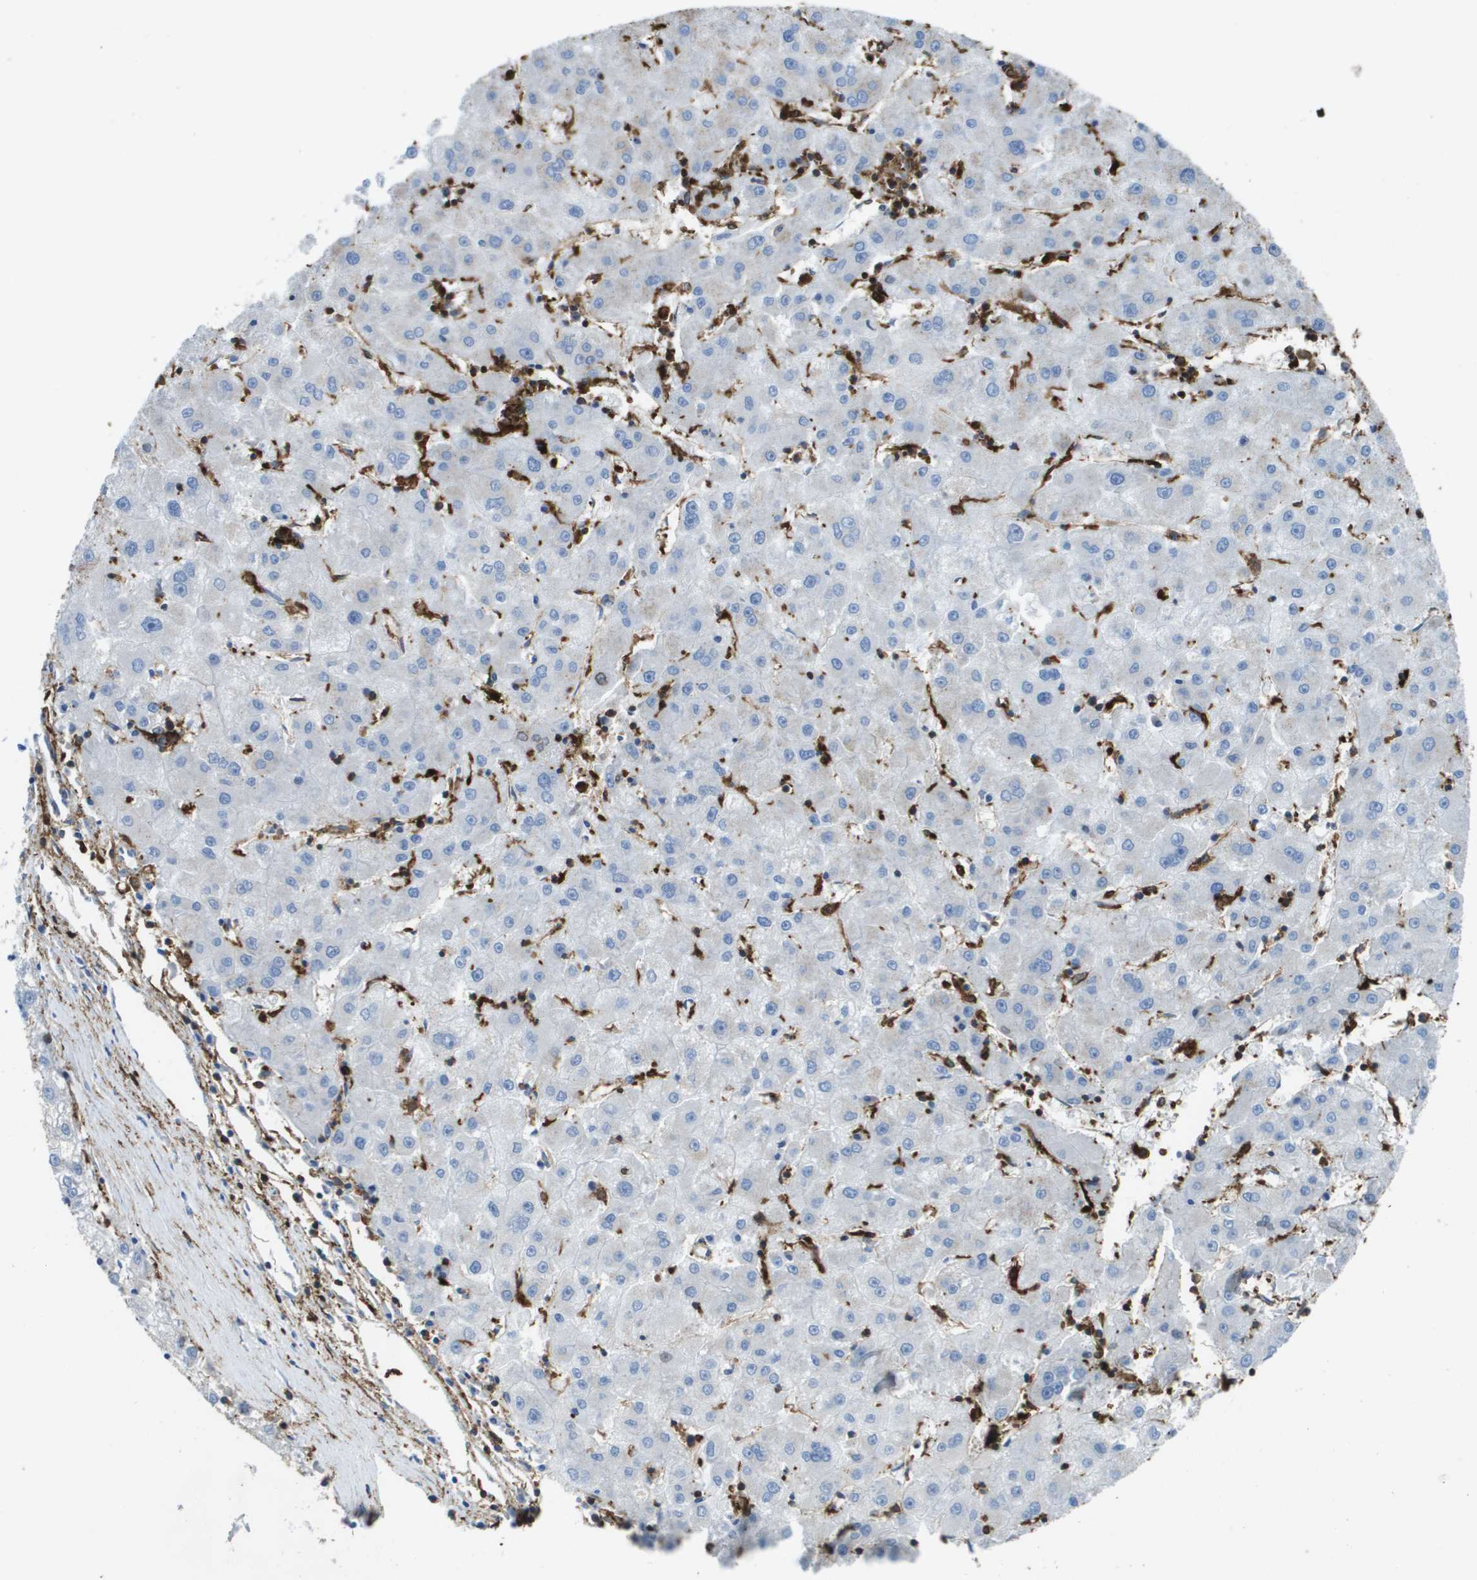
{"staining": {"intensity": "negative", "quantity": "none", "location": "none"}, "tissue": "liver cancer", "cell_type": "Tumor cells", "image_type": "cancer", "snomed": [{"axis": "morphology", "description": "Carcinoma, Hepatocellular, NOS"}, {"axis": "topography", "description": "Liver"}], "caption": "Immunohistochemistry (IHC) of human liver hepatocellular carcinoma displays no staining in tumor cells.", "gene": "PASK", "patient": {"sex": "male", "age": 72}}